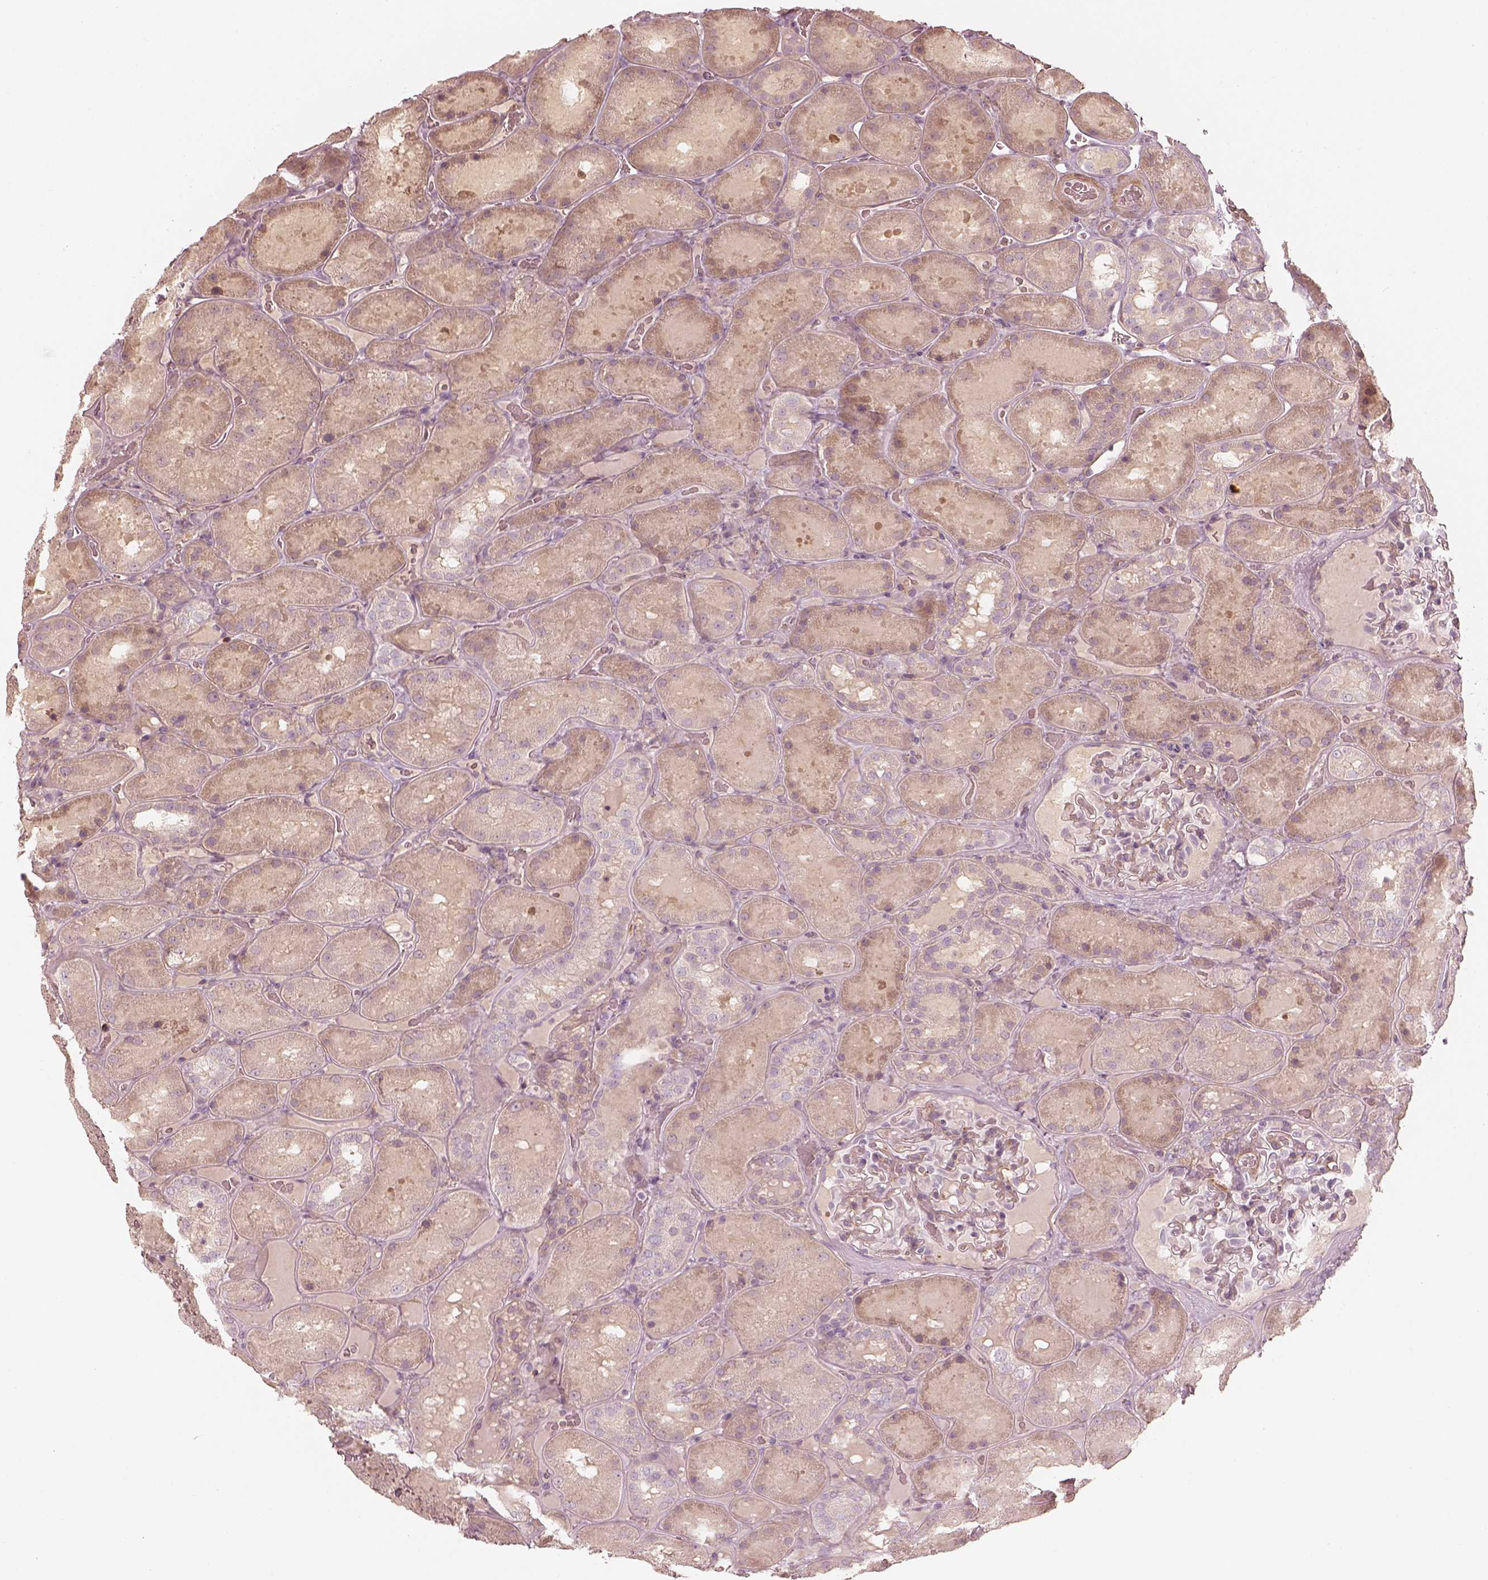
{"staining": {"intensity": "weak", "quantity": "<25%", "location": "cytoplasmic/membranous"}, "tissue": "kidney", "cell_type": "Cells in glomeruli", "image_type": "normal", "snomed": [{"axis": "morphology", "description": "Normal tissue, NOS"}, {"axis": "topography", "description": "Kidney"}], "caption": "A high-resolution micrograph shows IHC staining of benign kidney, which displays no significant positivity in cells in glomeruli.", "gene": "KCNJ9", "patient": {"sex": "male", "age": 73}}